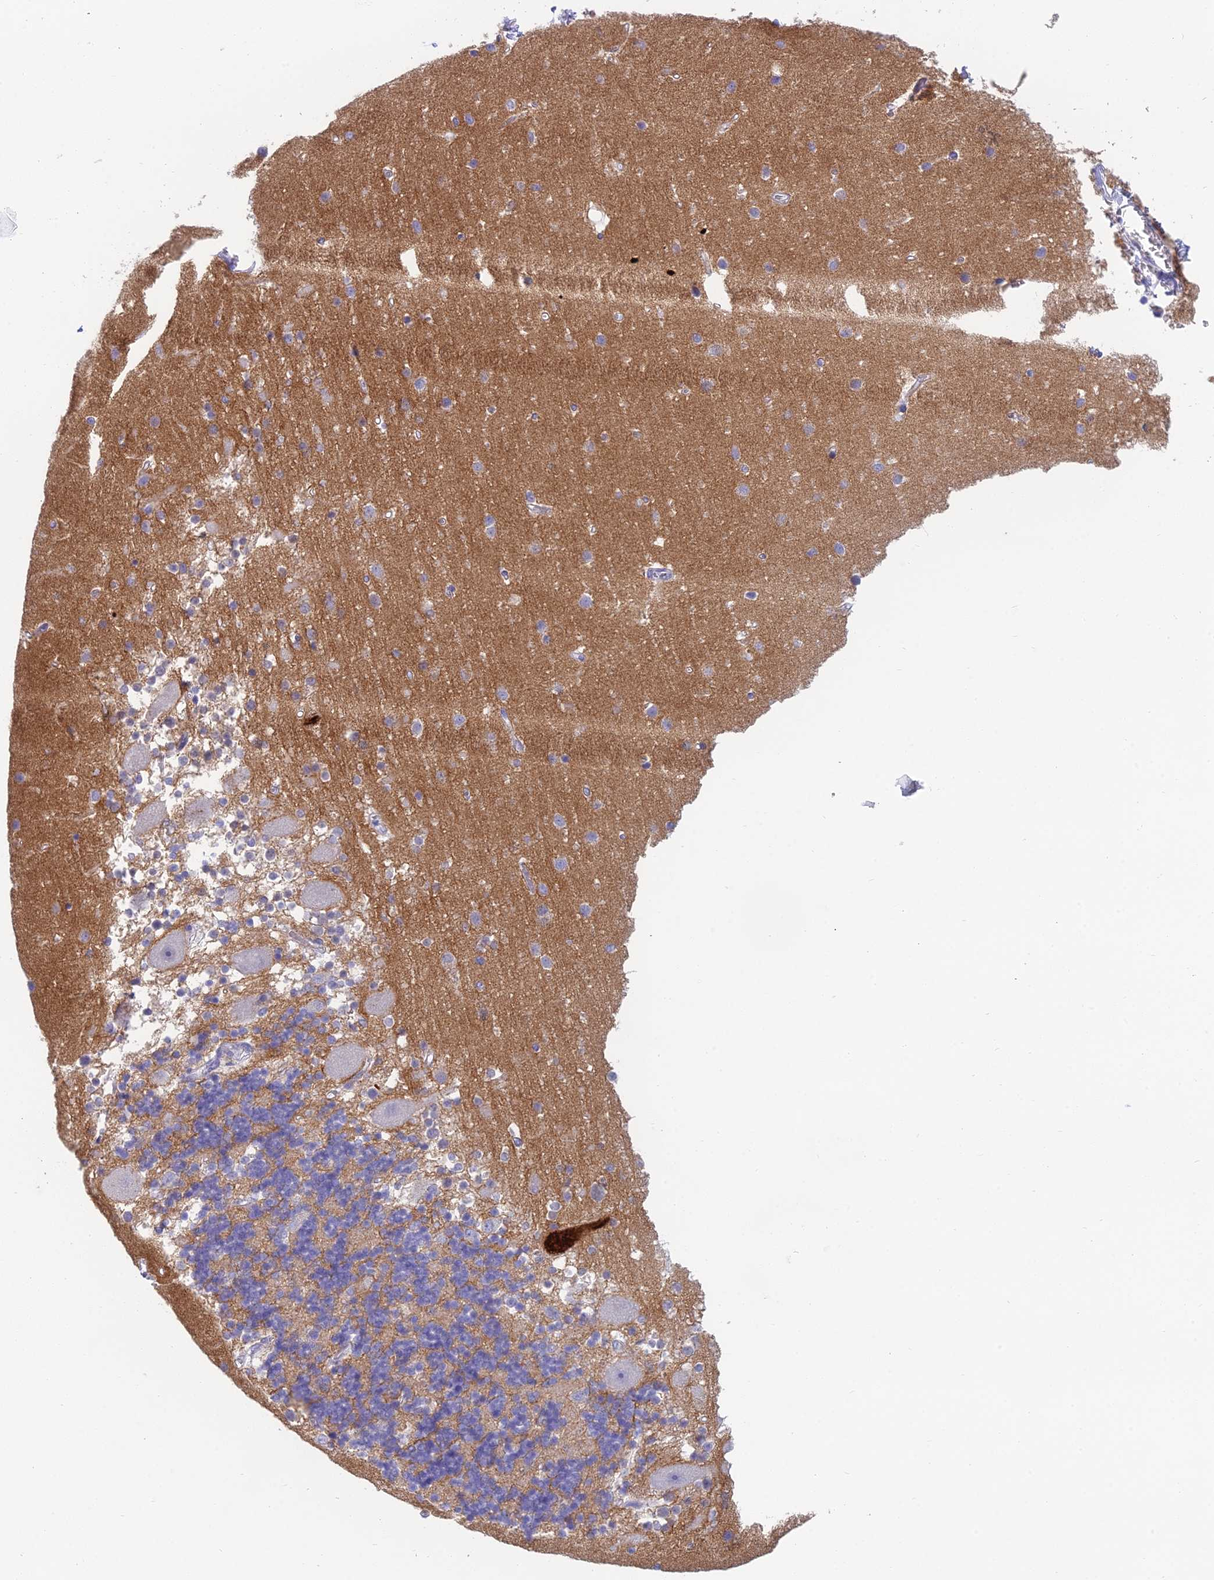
{"staining": {"intensity": "negative", "quantity": "none", "location": "none"}, "tissue": "cerebellum", "cell_type": "Cells in granular layer", "image_type": "normal", "snomed": [{"axis": "morphology", "description": "Normal tissue, NOS"}, {"axis": "topography", "description": "Cerebellum"}], "caption": "The image reveals no significant positivity in cells in granular layer of cerebellum. Nuclei are stained in blue.", "gene": "TMEM161B", "patient": {"sex": "male", "age": 54}}